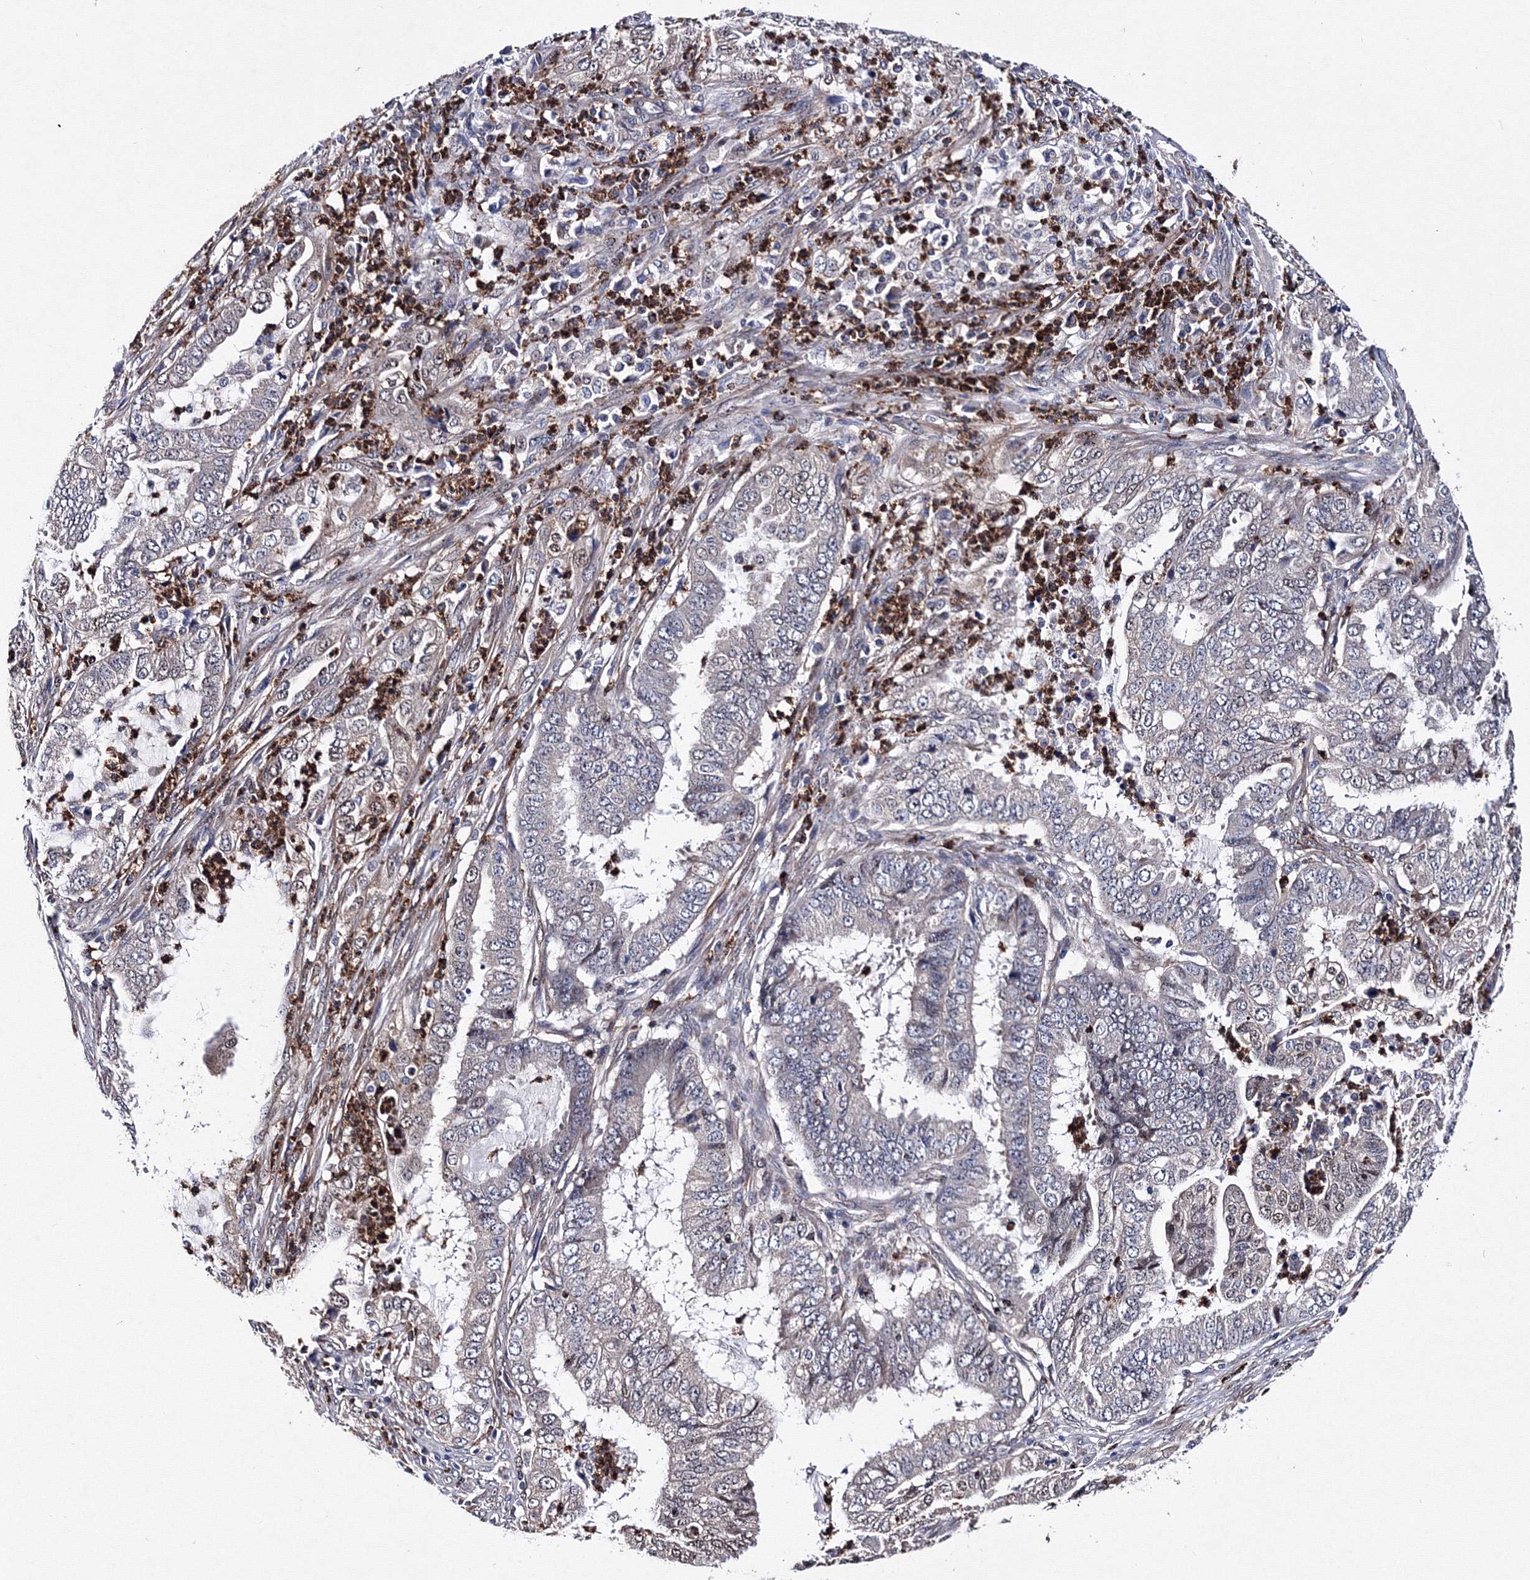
{"staining": {"intensity": "negative", "quantity": "none", "location": "none"}, "tissue": "endometrial cancer", "cell_type": "Tumor cells", "image_type": "cancer", "snomed": [{"axis": "morphology", "description": "Adenocarcinoma, NOS"}, {"axis": "topography", "description": "Endometrium"}], "caption": "Protein analysis of endometrial cancer shows no significant expression in tumor cells.", "gene": "PHYKPL", "patient": {"sex": "female", "age": 51}}